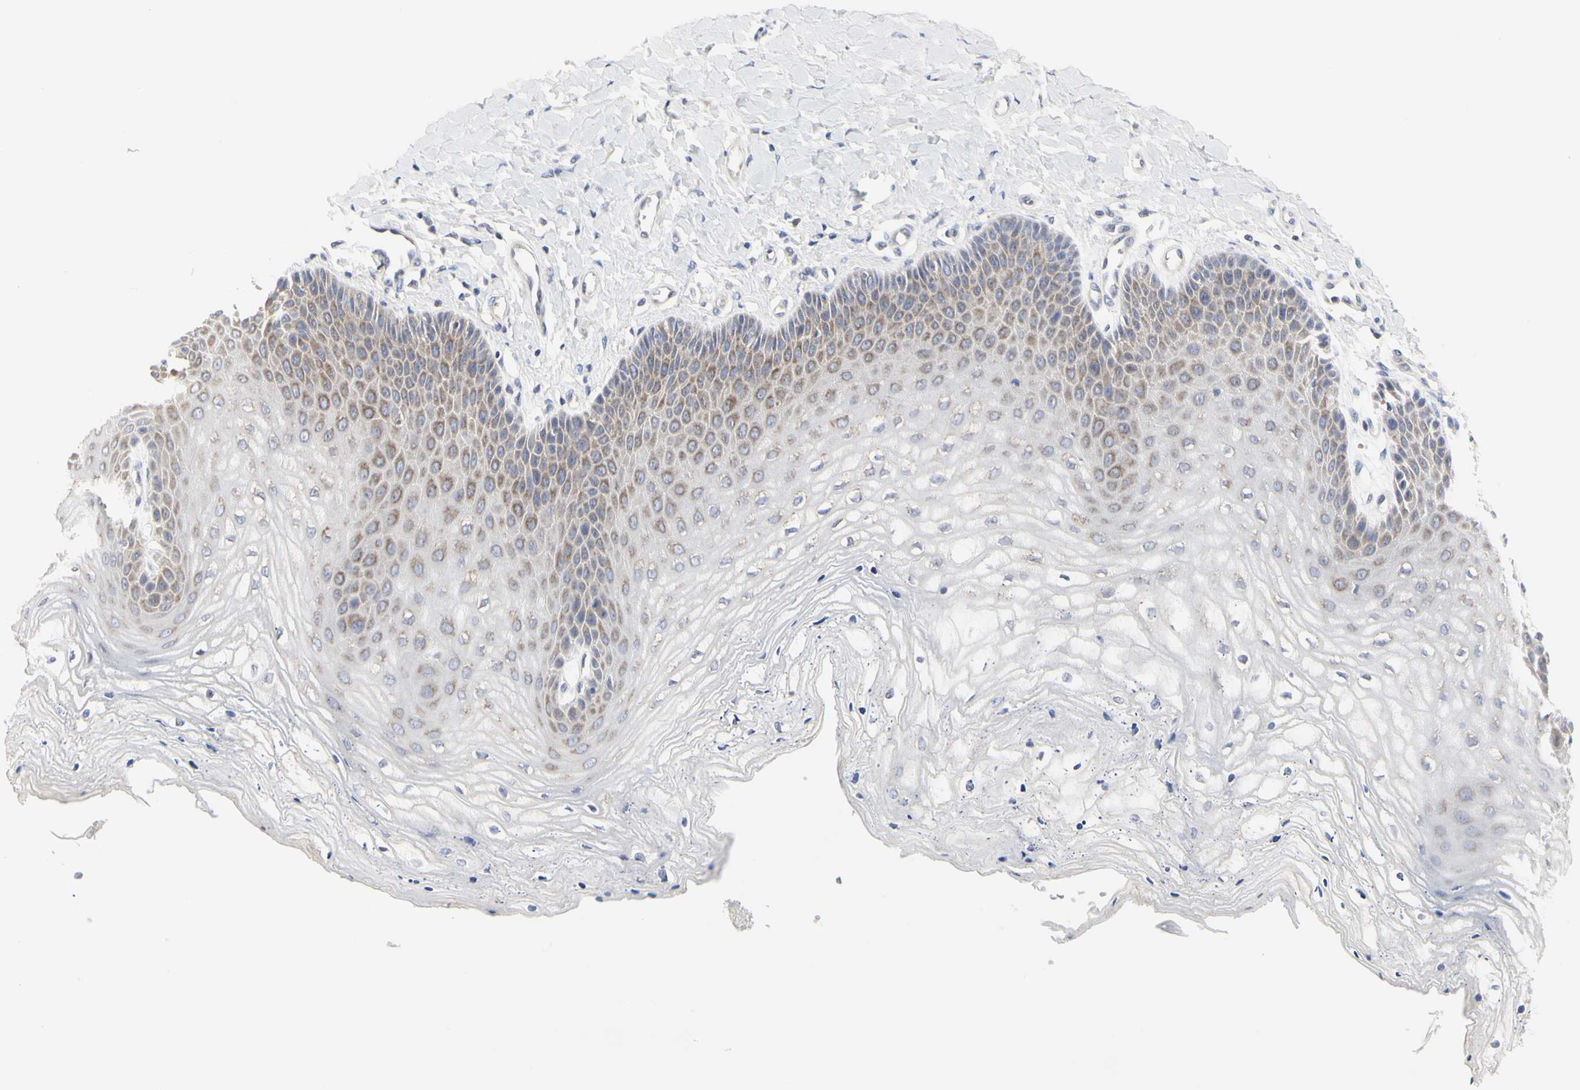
{"staining": {"intensity": "moderate", "quantity": "25%-75%", "location": "cytoplasmic/membranous"}, "tissue": "vagina", "cell_type": "Squamous epithelial cells", "image_type": "normal", "snomed": [{"axis": "morphology", "description": "Normal tissue, NOS"}, {"axis": "topography", "description": "Vagina"}], "caption": "Vagina stained with DAB immunohistochemistry (IHC) reveals medium levels of moderate cytoplasmic/membranous positivity in about 25%-75% of squamous epithelial cells.", "gene": "SHANK2", "patient": {"sex": "female", "age": 68}}